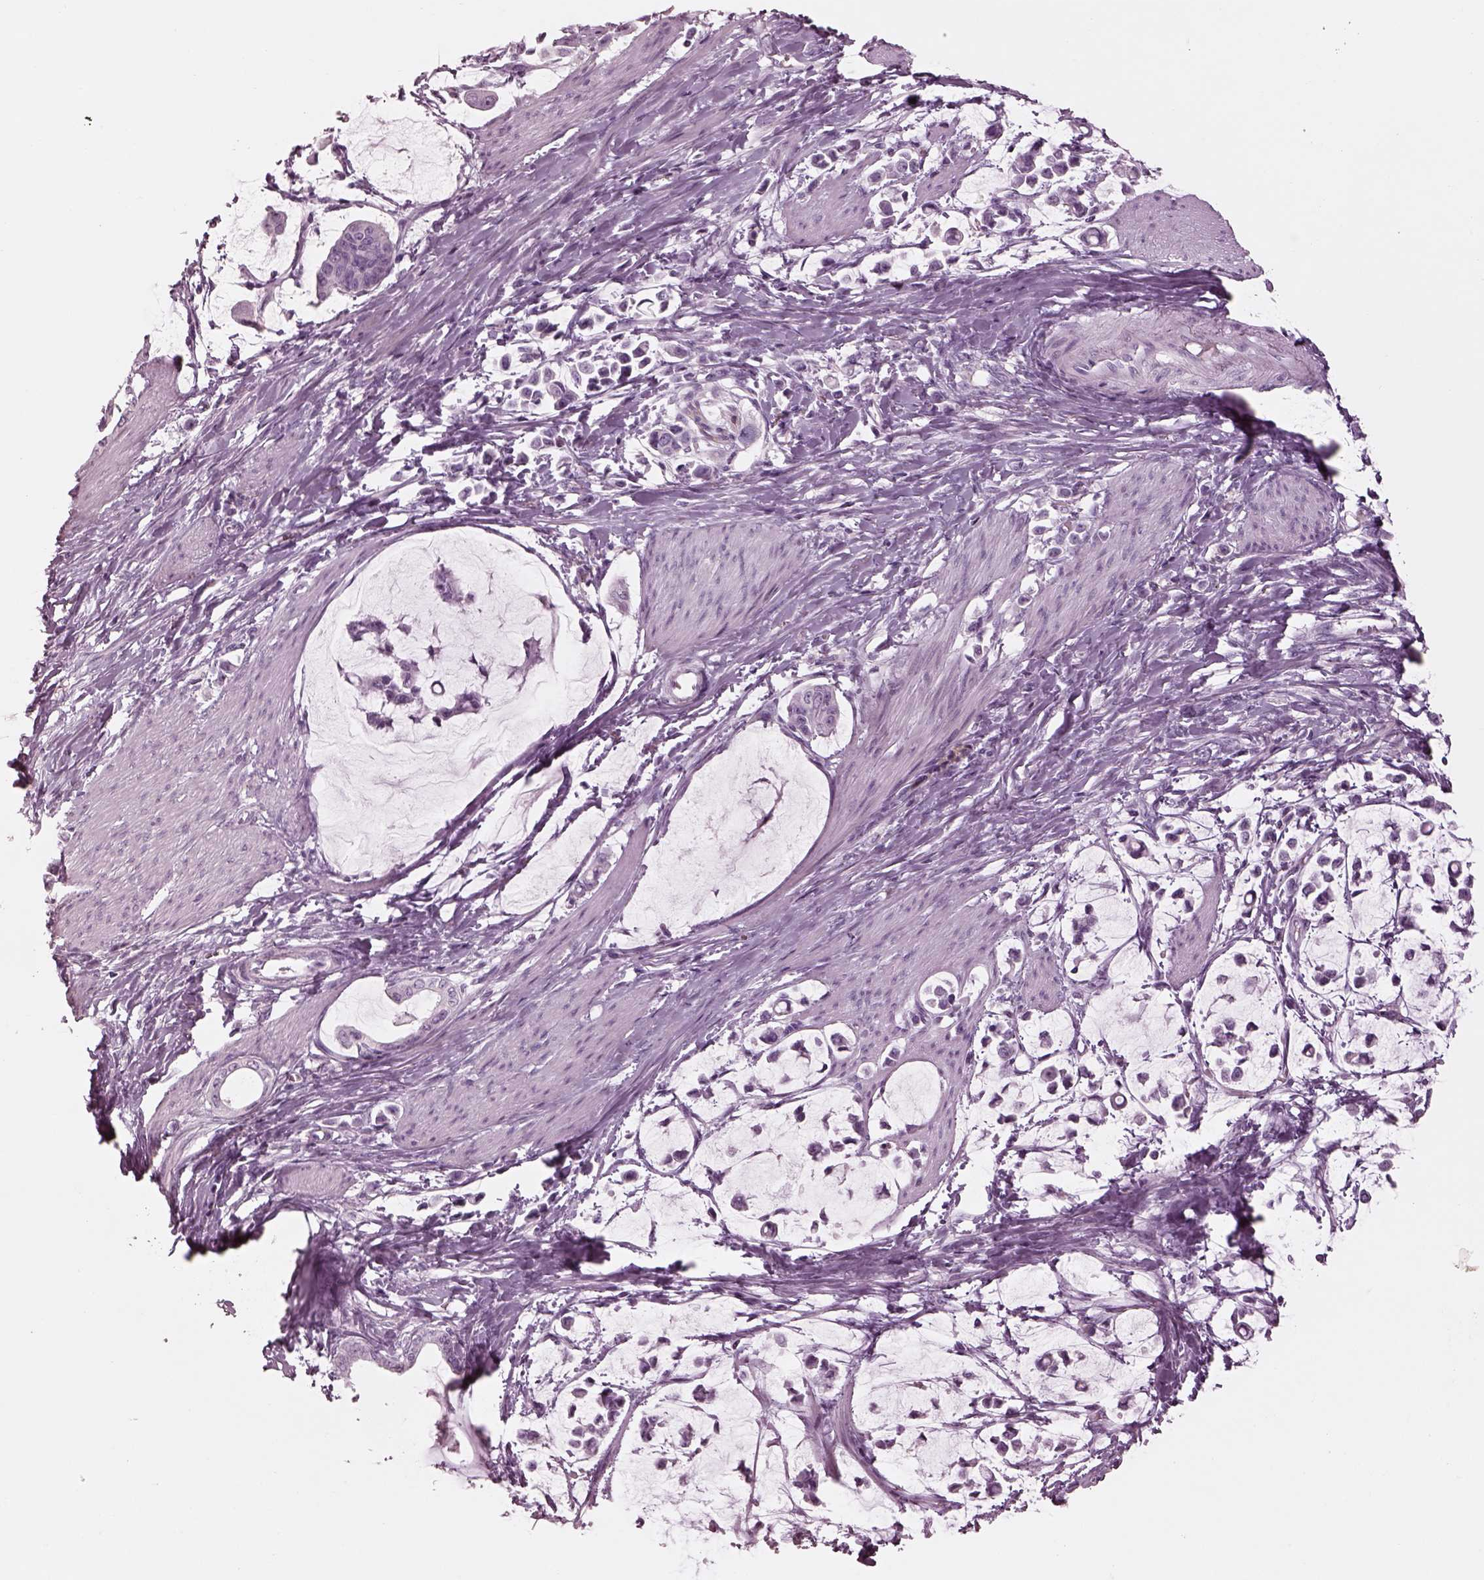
{"staining": {"intensity": "negative", "quantity": "none", "location": "none"}, "tissue": "stomach cancer", "cell_type": "Tumor cells", "image_type": "cancer", "snomed": [{"axis": "morphology", "description": "Adenocarcinoma, NOS"}, {"axis": "topography", "description": "Stomach"}], "caption": "Stomach cancer was stained to show a protein in brown. There is no significant positivity in tumor cells. The staining was performed using DAB to visualize the protein expression in brown, while the nuclei were stained in blue with hematoxylin (Magnification: 20x).", "gene": "OPN4", "patient": {"sex": "male", "age": 82}}